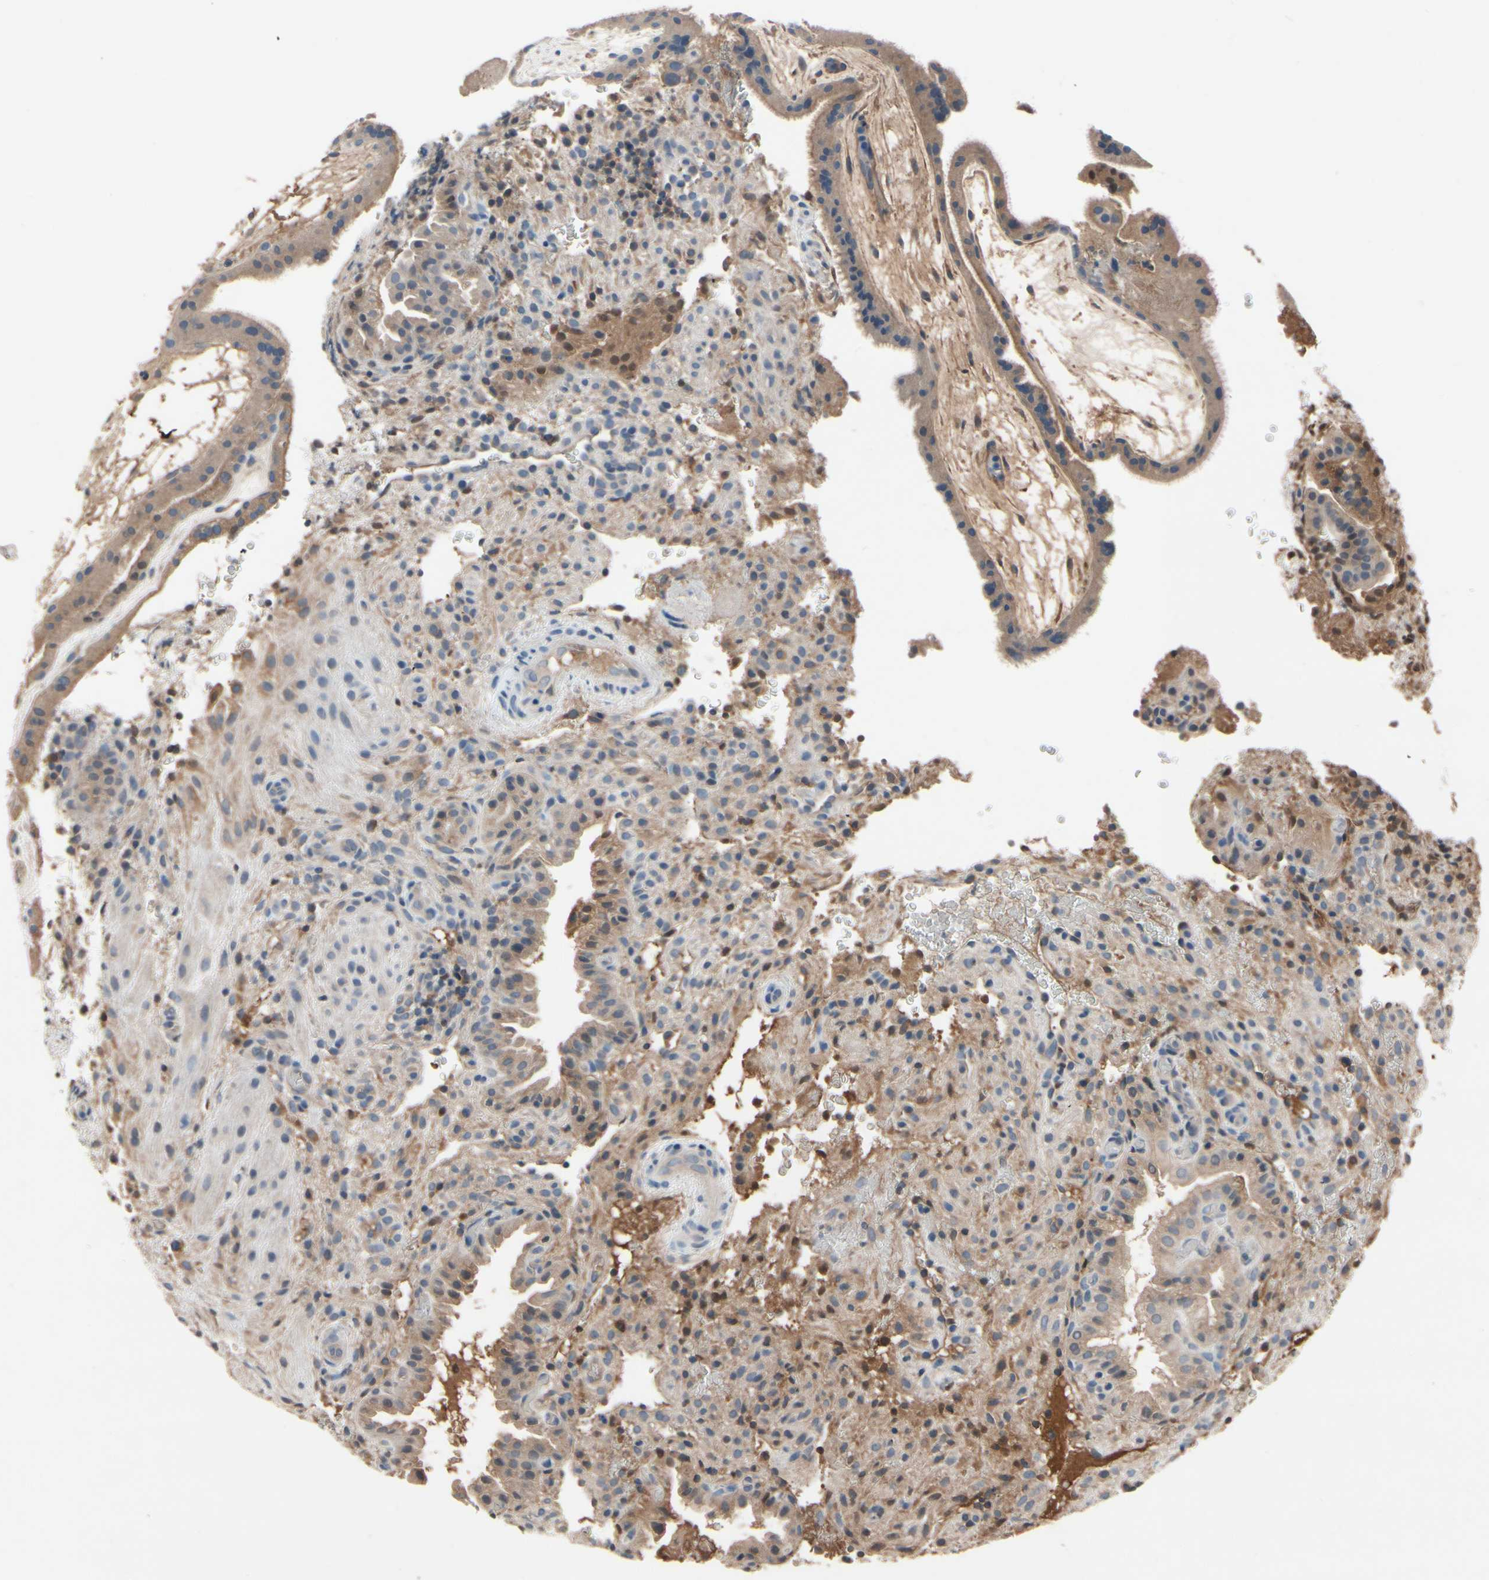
{"staining": {"intensity": "weak", "quantity": "25%-75%", "location": "cytoplasmic/membranous"}, "tissue": "placenta", "cell_type": "Decidual cells", "image_type": "normal", "snomed": [{"axis": "morphology", "description": "Normal tissue, NOS"}, {"axis": "topography", "description": "Placenta"}], "caption": "About 25%-75% of decidual cells in unremarkable placenta show weak cytoplasmic/membranous protein staining as visualized by brown immunohistochemical staining.", "gene": "IL1RL1", "patient": {"sex": "female", "age": 19}}